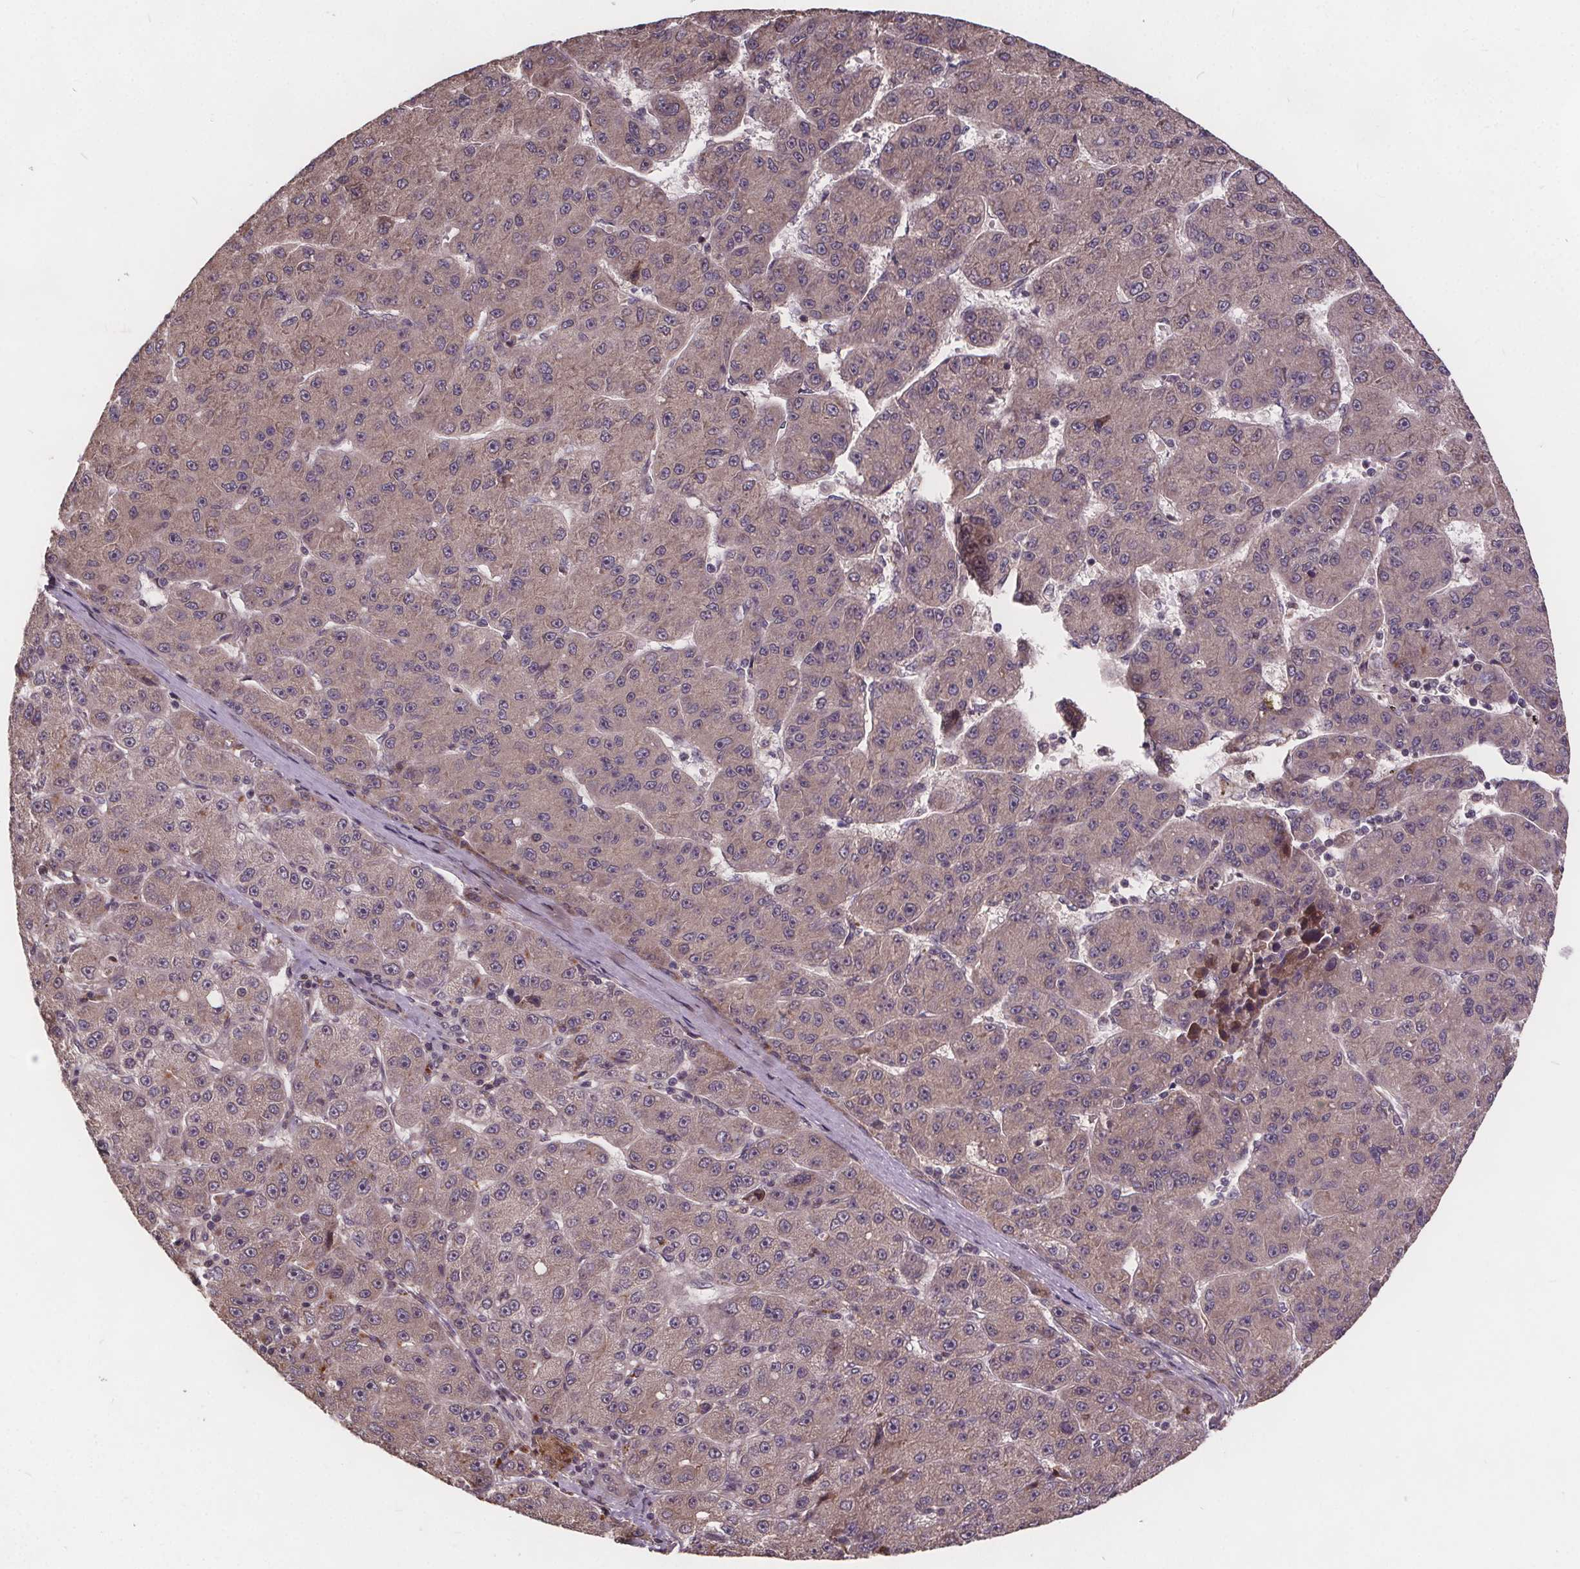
{"staining": {"intensity": "negative", "quantity": "none", "location": "none"}, "tissue": "liver cancer", "cell_type": "Tumor cells", "image_type": "cancer", "snomed": [{"axis": "morphology", "description": "Carcinoma, Hepatocellular, NOS"}, {"axis": "topography", "description": "Liver"}], "caption": "A high-resolution photomicrograph shows immunohistochemistry staining of liver cancer, which reveals no significant positivity in tumor cells. Nuclei are stained in blue.", "gene": "USP9X", "patient": {"sex": "male", "age": 67}}